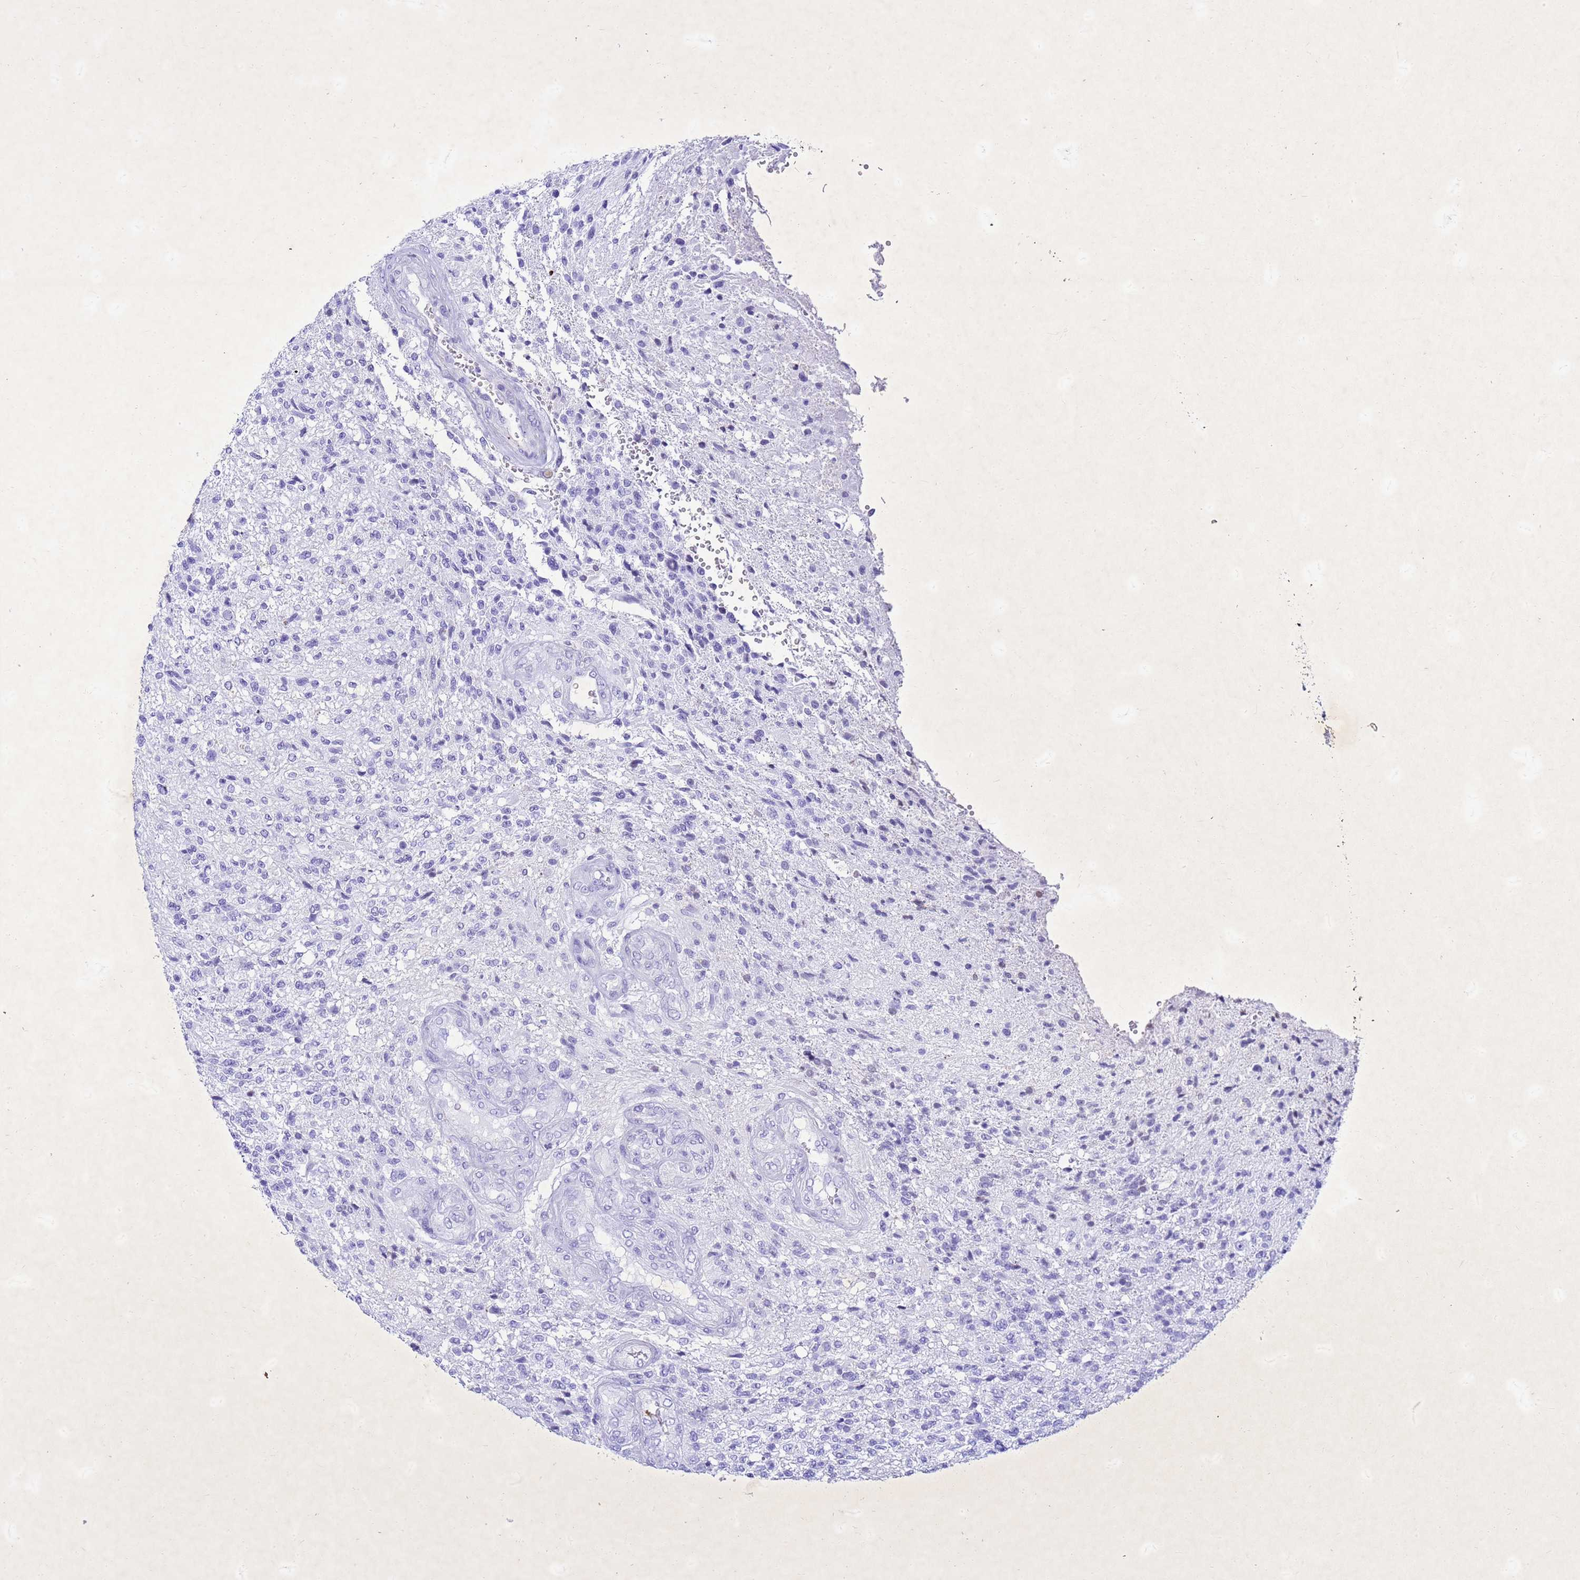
{"staining": {"intensity": "negative", "quantity": "none", "location": "none"}, "tissue": "glioma", "cell_type": "Tumor cells", "image_type": "cancer", "snomed": [{"axis": "morphology", "description": "Glioma, malignant, High grade"}, {"axis": "topography", "description": "Brain"}], "caption": "High magnification brightfield microscopy of glioma stained with DAB (3,3'-diaminobenzidine) (brown) and counterstained with hematoxylin (blue): tumor cells show no significant staining.", "gene": "COPS9", "patient": {"sex": "male", "age": 56}}